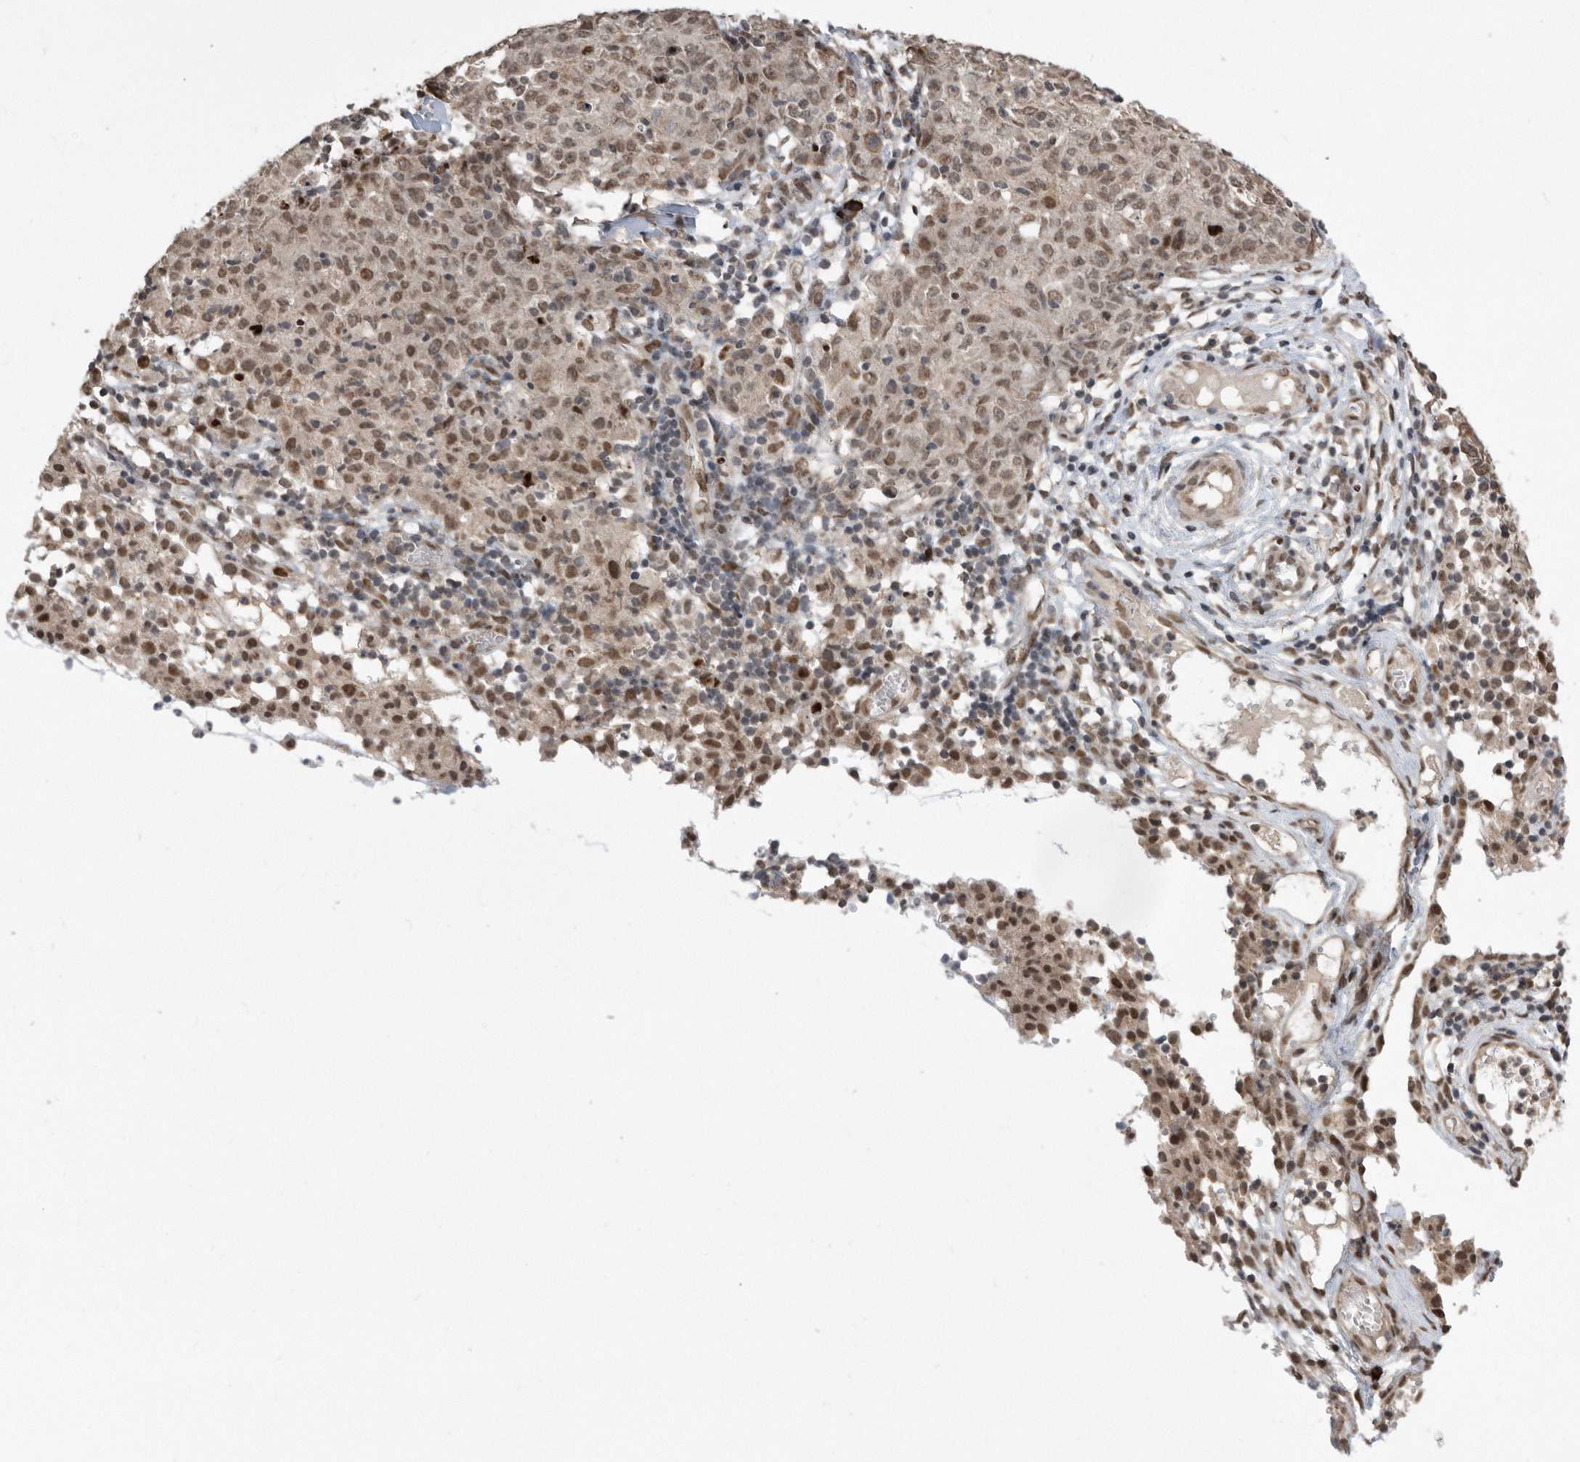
{"staining": {"intensity": "moderate", "quantity": ">75%", "location": "nuclear"}, "tissue": "ovarian cancer", "cell_type": "Tumor cells", "image_type": "cancer", "snomed": [{"axis": "morphology", "description": "Carcinoma, endometroid"}, {"axis": "topography", "description": "Ovary"}], "caption": "About >75% of tumor cells in human endometroid carcinoma (ovarian) reveal moderate nuclear protein positivity as visualized by brown immunohistochemical staining.", "gene": "TDRD3", "patient": {"sex": "female", "age": 42}}